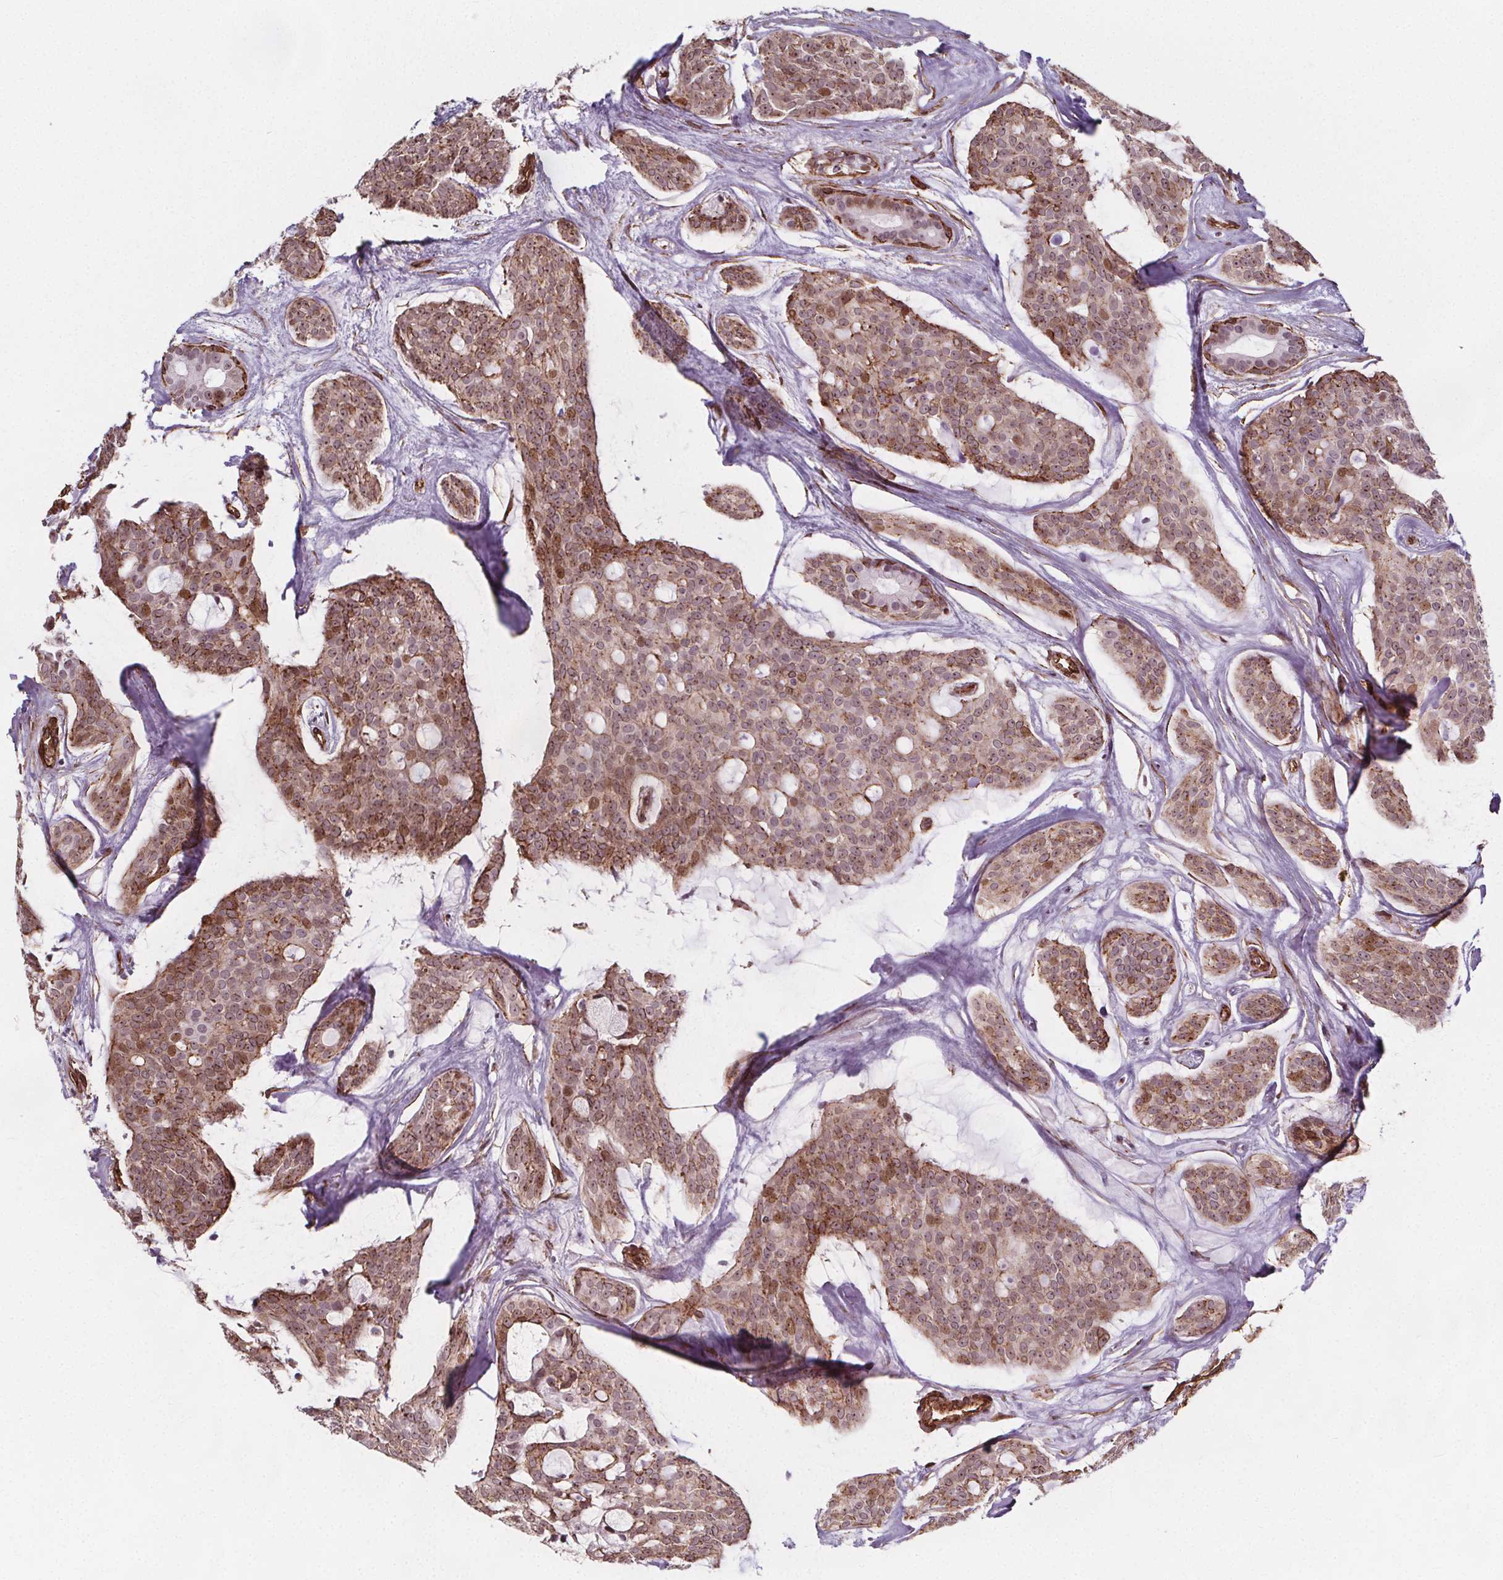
{"staining": {"intensity": "moderate", "quantity": "<25%", "location": "nuclear"}, "tissue": "head and neck cancer", "cell_type": "Tumor cells", "image_type": "cancer", "snomed": [{"axis": "morphology", "description": "Adenocarcinoma, NOS"}, {"axis": "topography", "description": "Head-Neck"}], "caption": "Head and neck cancer (adenocarcinoma) stained for a protein (brown) exhibits moderate nuclear positive positivity in approximately <25% of tumor cells.", "gene": "HAS1", "patient": {"sex": "male", "age": 66}}